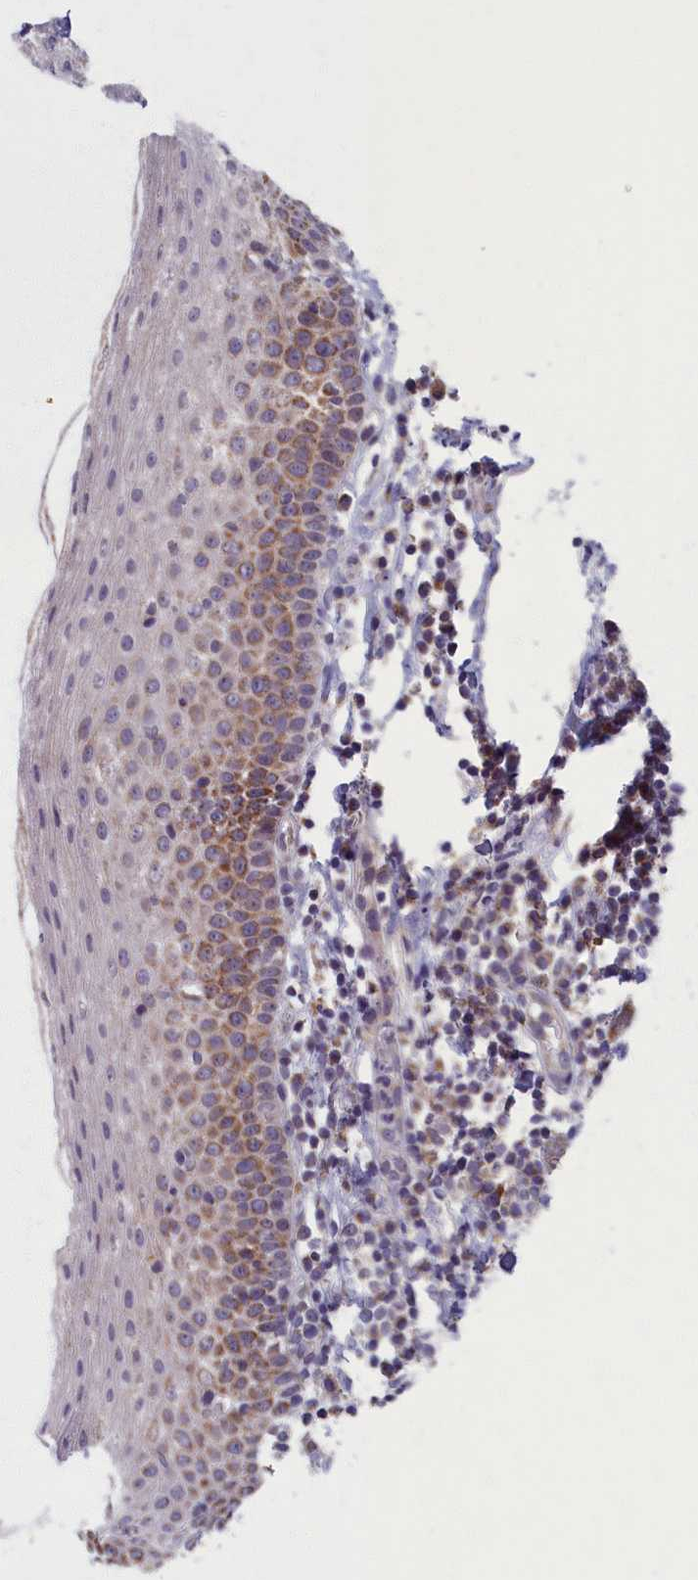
{"staining": {"intensity": "moderate", "quantity": "25%-75%", "location": "cytoplasmic/membranous"}, "tissue": "oral mucosa", "cell_type": "Squamous epithelial cells", "image_type": "normal", "snomed": [{"axis": "morphology", "description": "Normal tissue, NOS"}, {"axis": "topography", "description": "Oral tissue"}], "caption": "Immunohistochemistry (DAB (3,3'-diaminobenzidine)) staining of unremarkable oral mucosa reveals moderate cytoplasmic/membranous protein expression in about 25%-75% of squamous epithelial cells.", "gene": "MRPS25", "patient": {"sex": "female", "age": 69}}